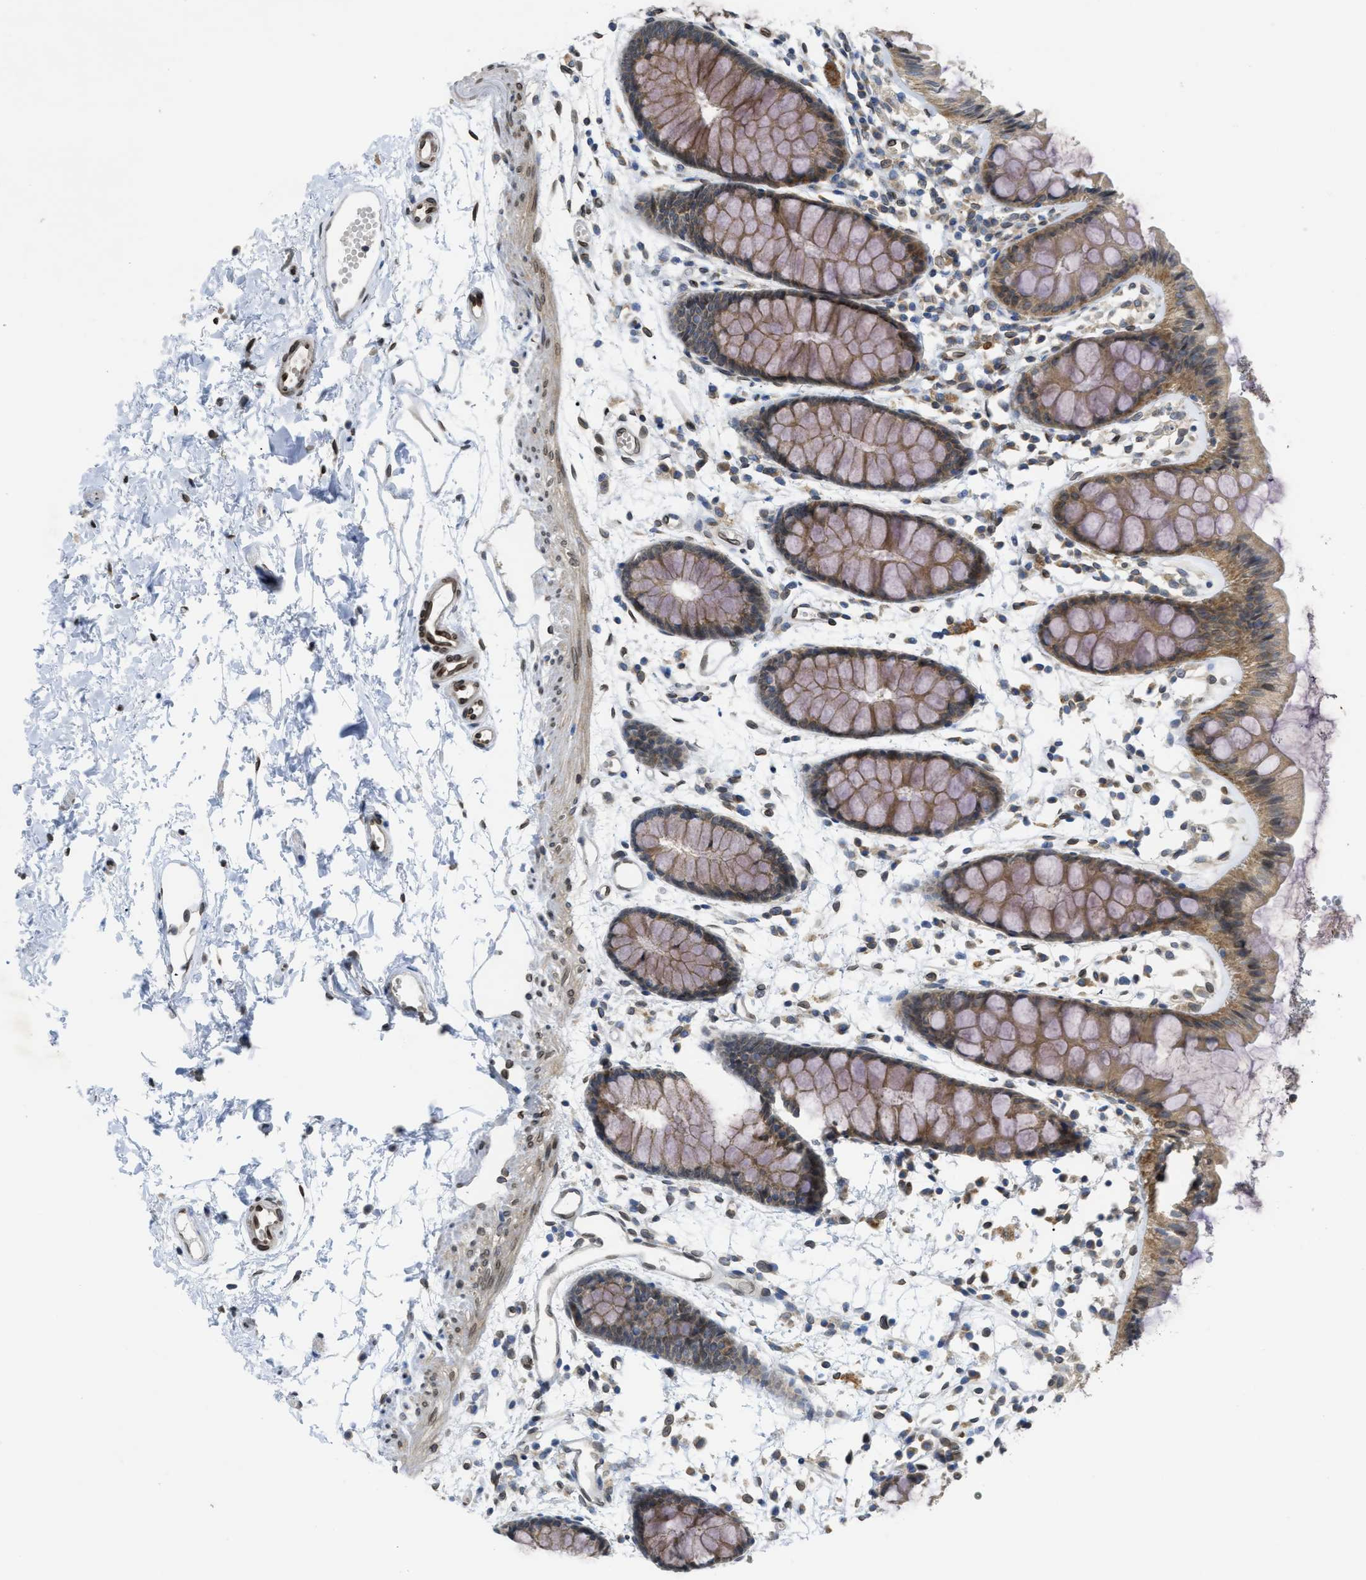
{"staining": {"intensity": "moderate", "quantity": ">75%", "location": "cytoplasmic/membranous"}, "tissue": "rectum", "cell_type": "Glandular cells", "image_type": "normal", "snomed": [{"axis": "morphology", "description": "Normal tissue, NOS"}, {"axis": "topography", "description": "Rectum"}], "caption": "Approximately >75% of glandular cells in normal human rectum reveal moderate cytoplasmic/membranous protein expression as visualized by brown immunohistochemical staining.", "gene": "EIF2AK3", "patient": {"sex": "female", "age": 66}}